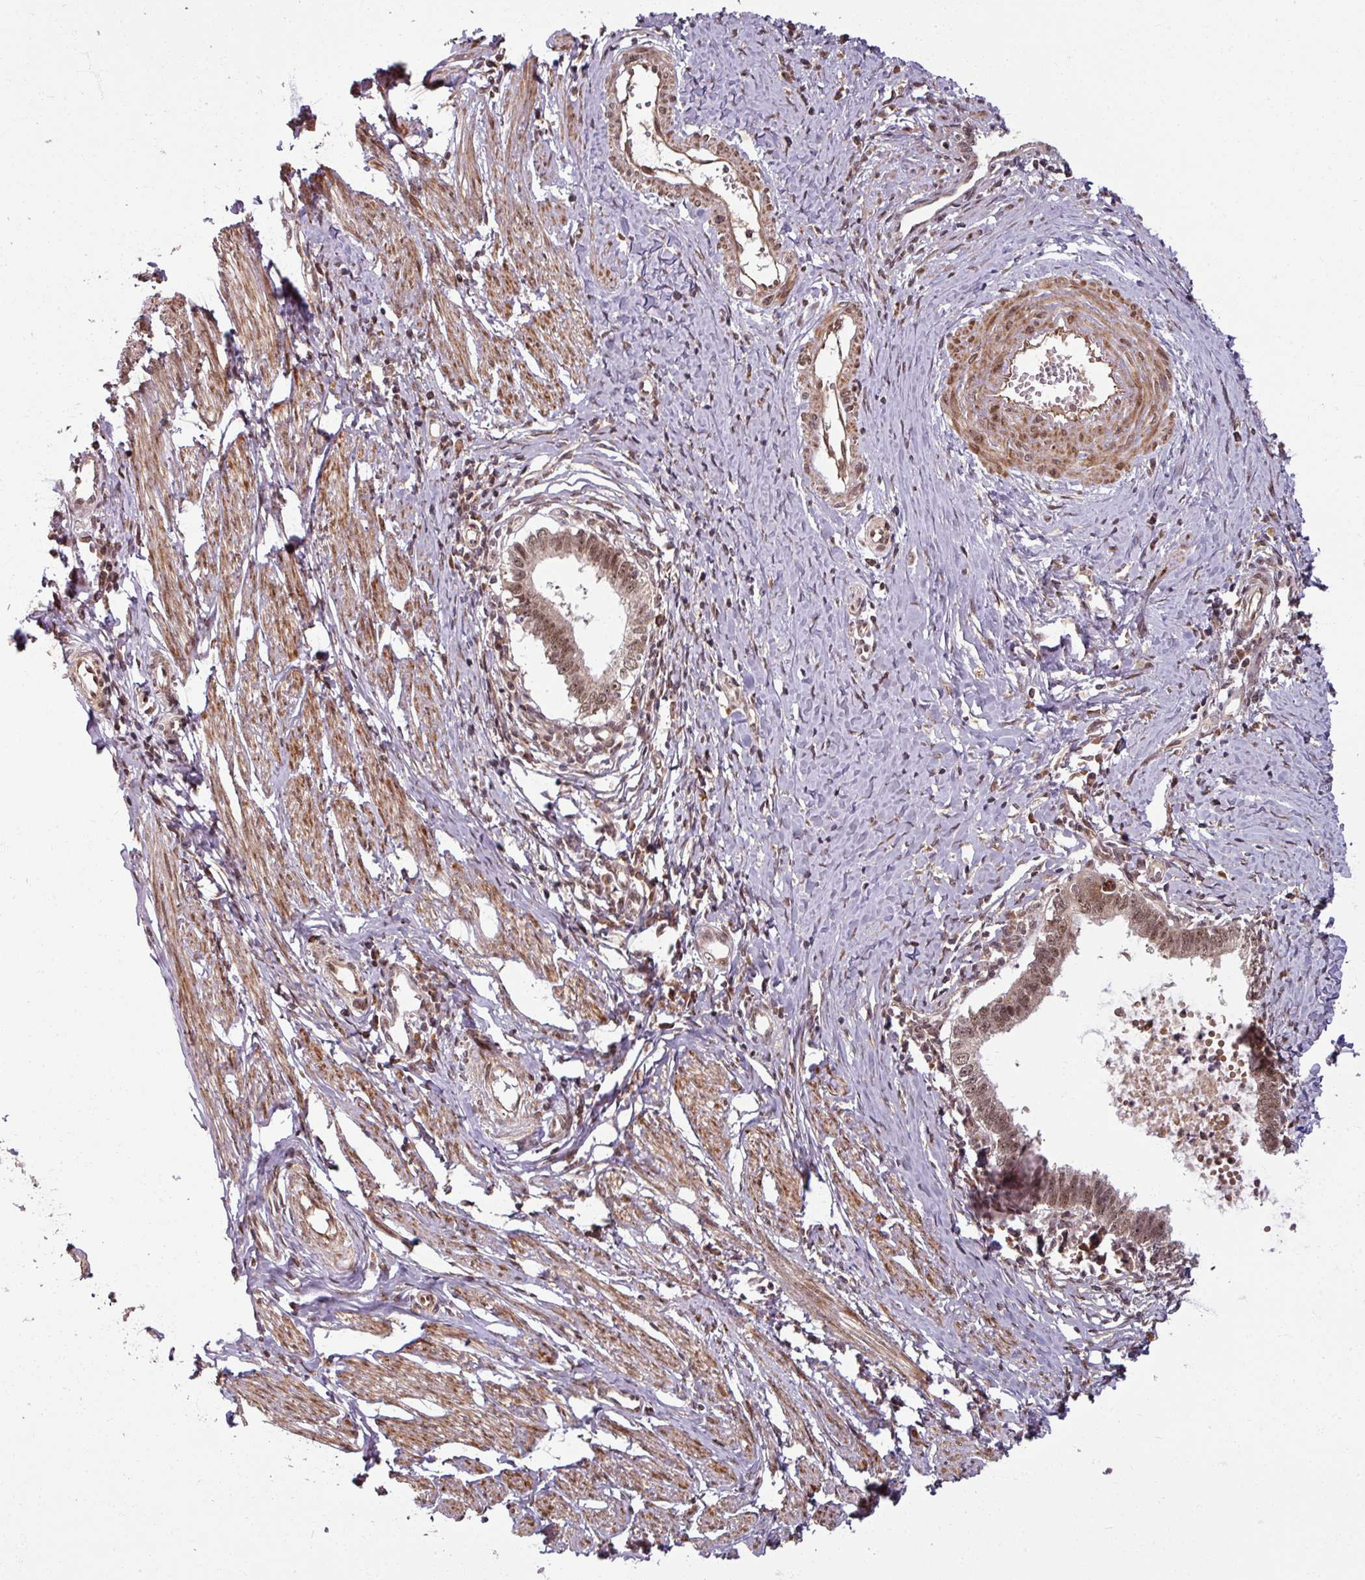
{"staining": {"intensity": "moderate", "quantity": ">75%", "location": "nuclear"}, "tissue": "cervical cancer", "cell_type": "Tumor cells", "image_type": "cancer", "snomed": [{"axis": "morphology", "description": "Adenocarcinoma, NOS"}, {"axis": "topography", "description": "Cervix"}], "caption": "Immunohistochemistry of cervical cancer (adenocarcinoma) exhibits medium levels of moderate nuclear staining in approximately >75% of tumor cells.", "gene": "SWI5", "patient": {"sex": "female", "age": 36}}